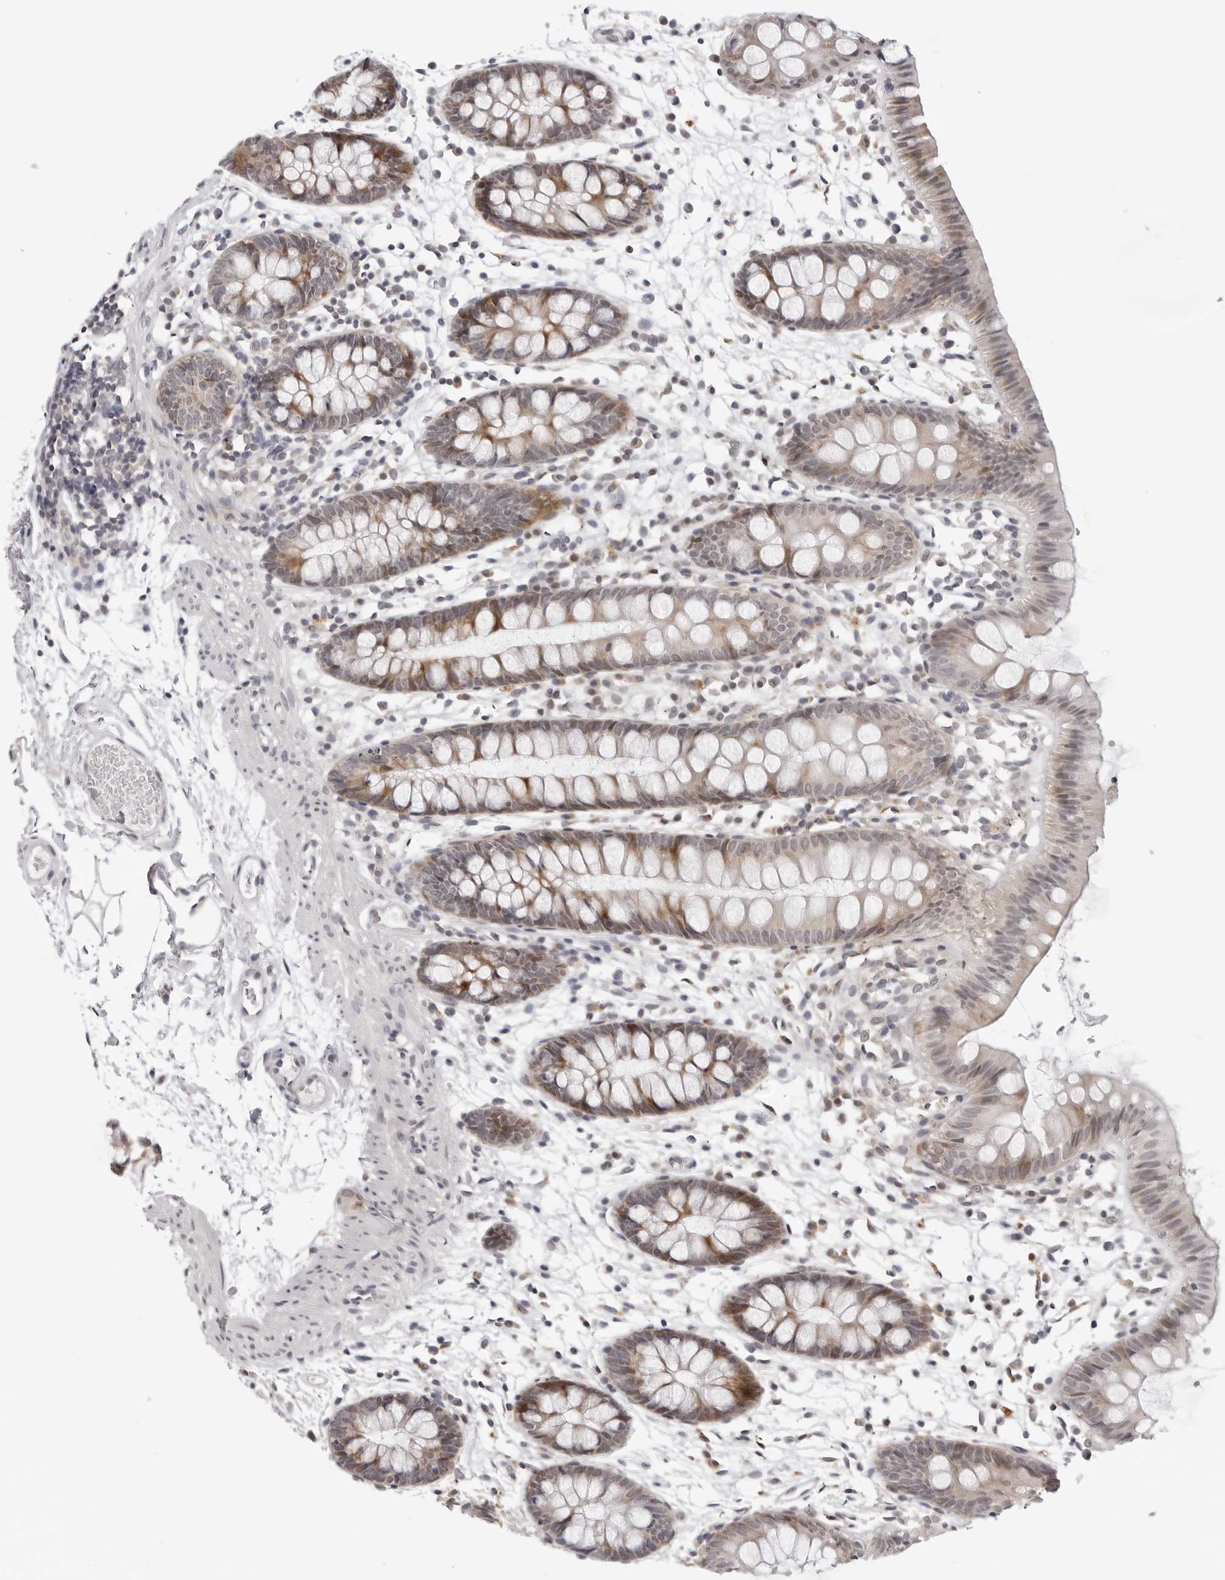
{"staining": {"intensity": "negative", "quantity": "none", "location": "none"}, "tissue": "colon", "cell_type": "Endothelial cells", "image_type": "normal", "snomed": [{"axis": "morphology", "description": "Normal tissue, NOS"}, {"axis": "topography", "description": "Colon"}], "caption": "IHC of normal human colon reveals no expression in endothelial cells.", "gene": "PRUNE1", "patient": {"sex": "male", "age": 56}}